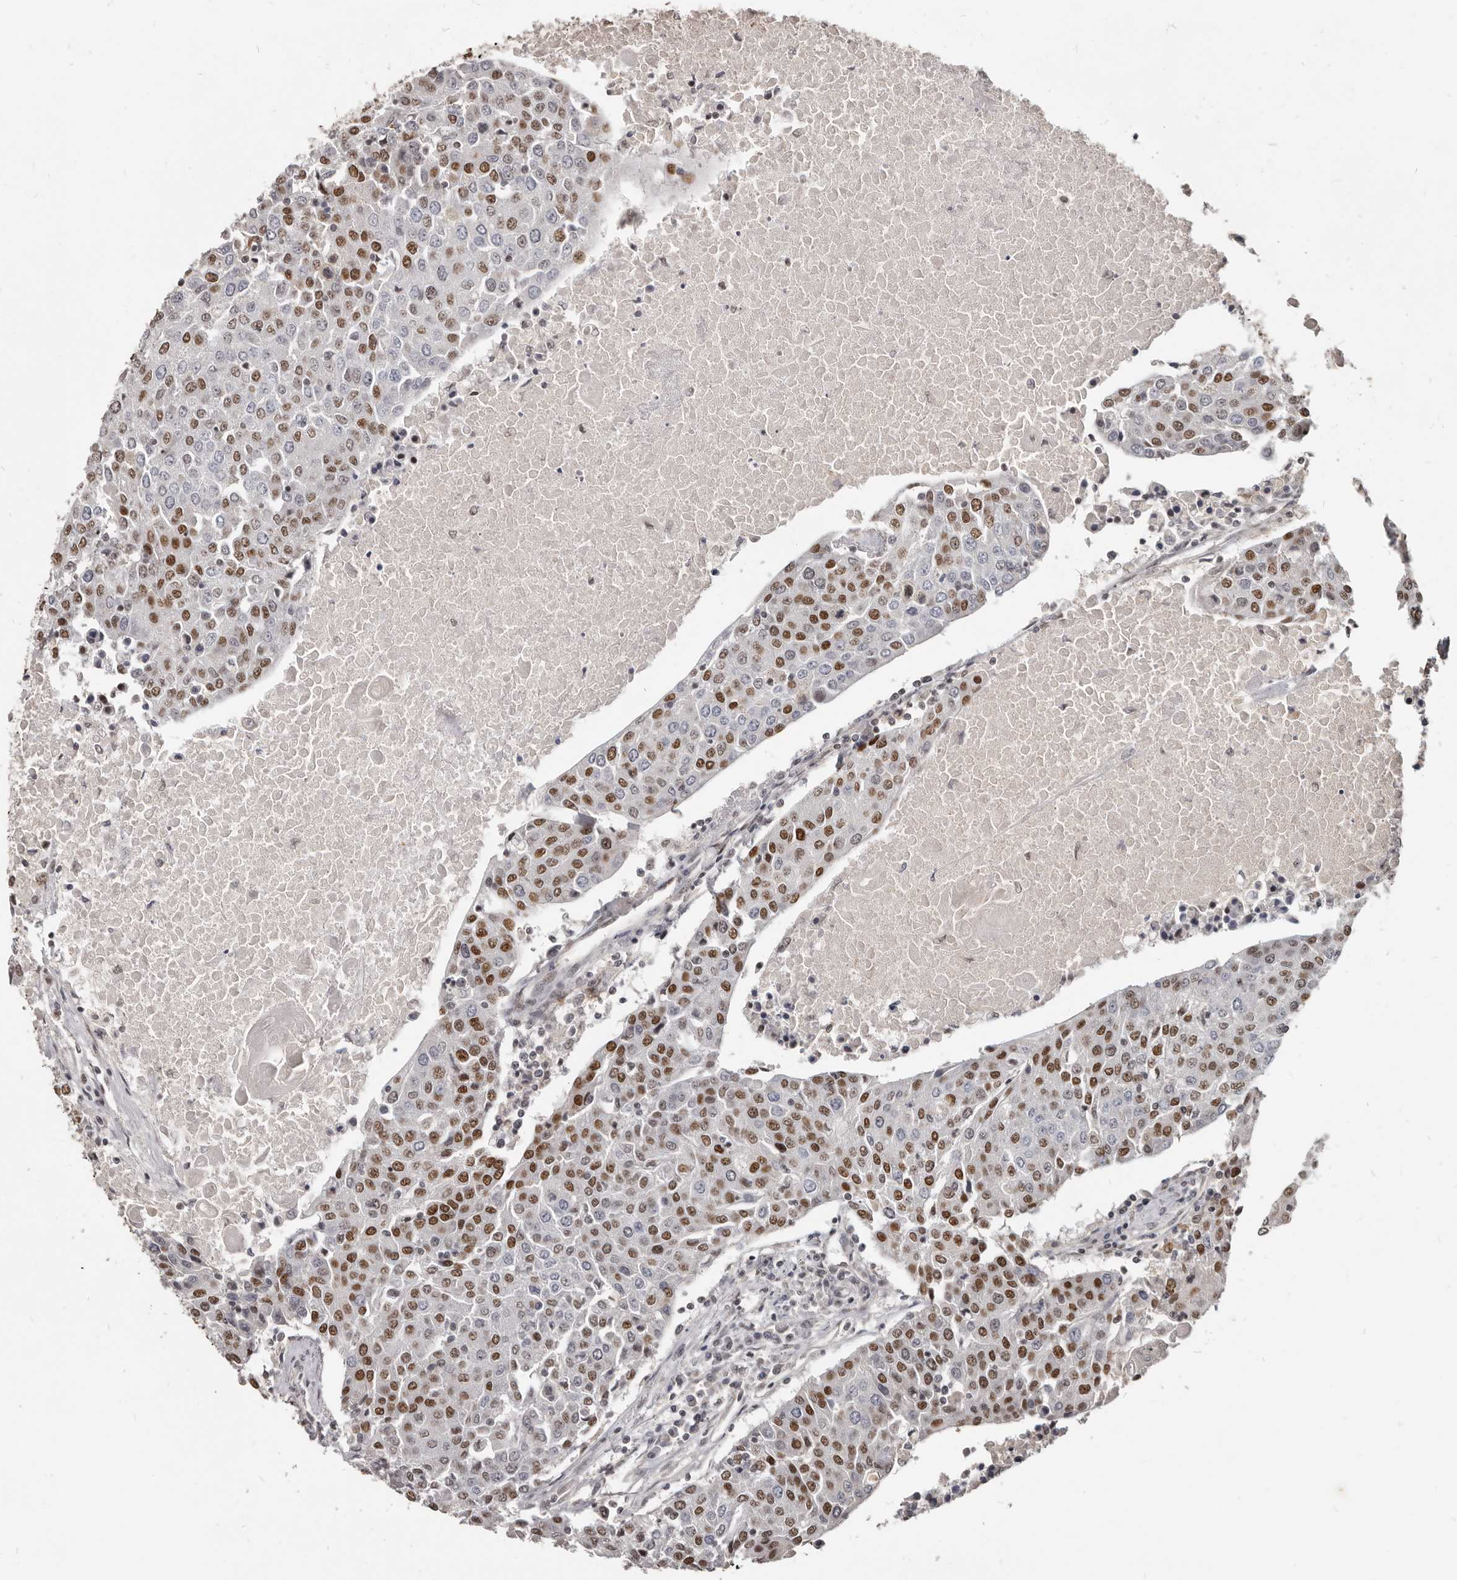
{"staining": {"intensity": "strong", "quantity": "25%-75%", "location": "nuclear"}, "tissue": "urothelial cancer", "cell_type": "Tumor cells", "image_type": "cancer", "snomed": [{"axis": "morphology", "description": "Urothelial carcinoma, High grade"}, {"axis": "topography", "description": "Urinary bladder"}], "caption": "Immunohistochemistry (IHC) (DAB) staining of urothelial cancer displays strong nuclear protein expression in approximately 25%-75% of tumor cells. (DAB IHC with brightfield microscopy, high magnification).", "gene": "ATF5", "patient": {"sex": "female", "age": 85}}